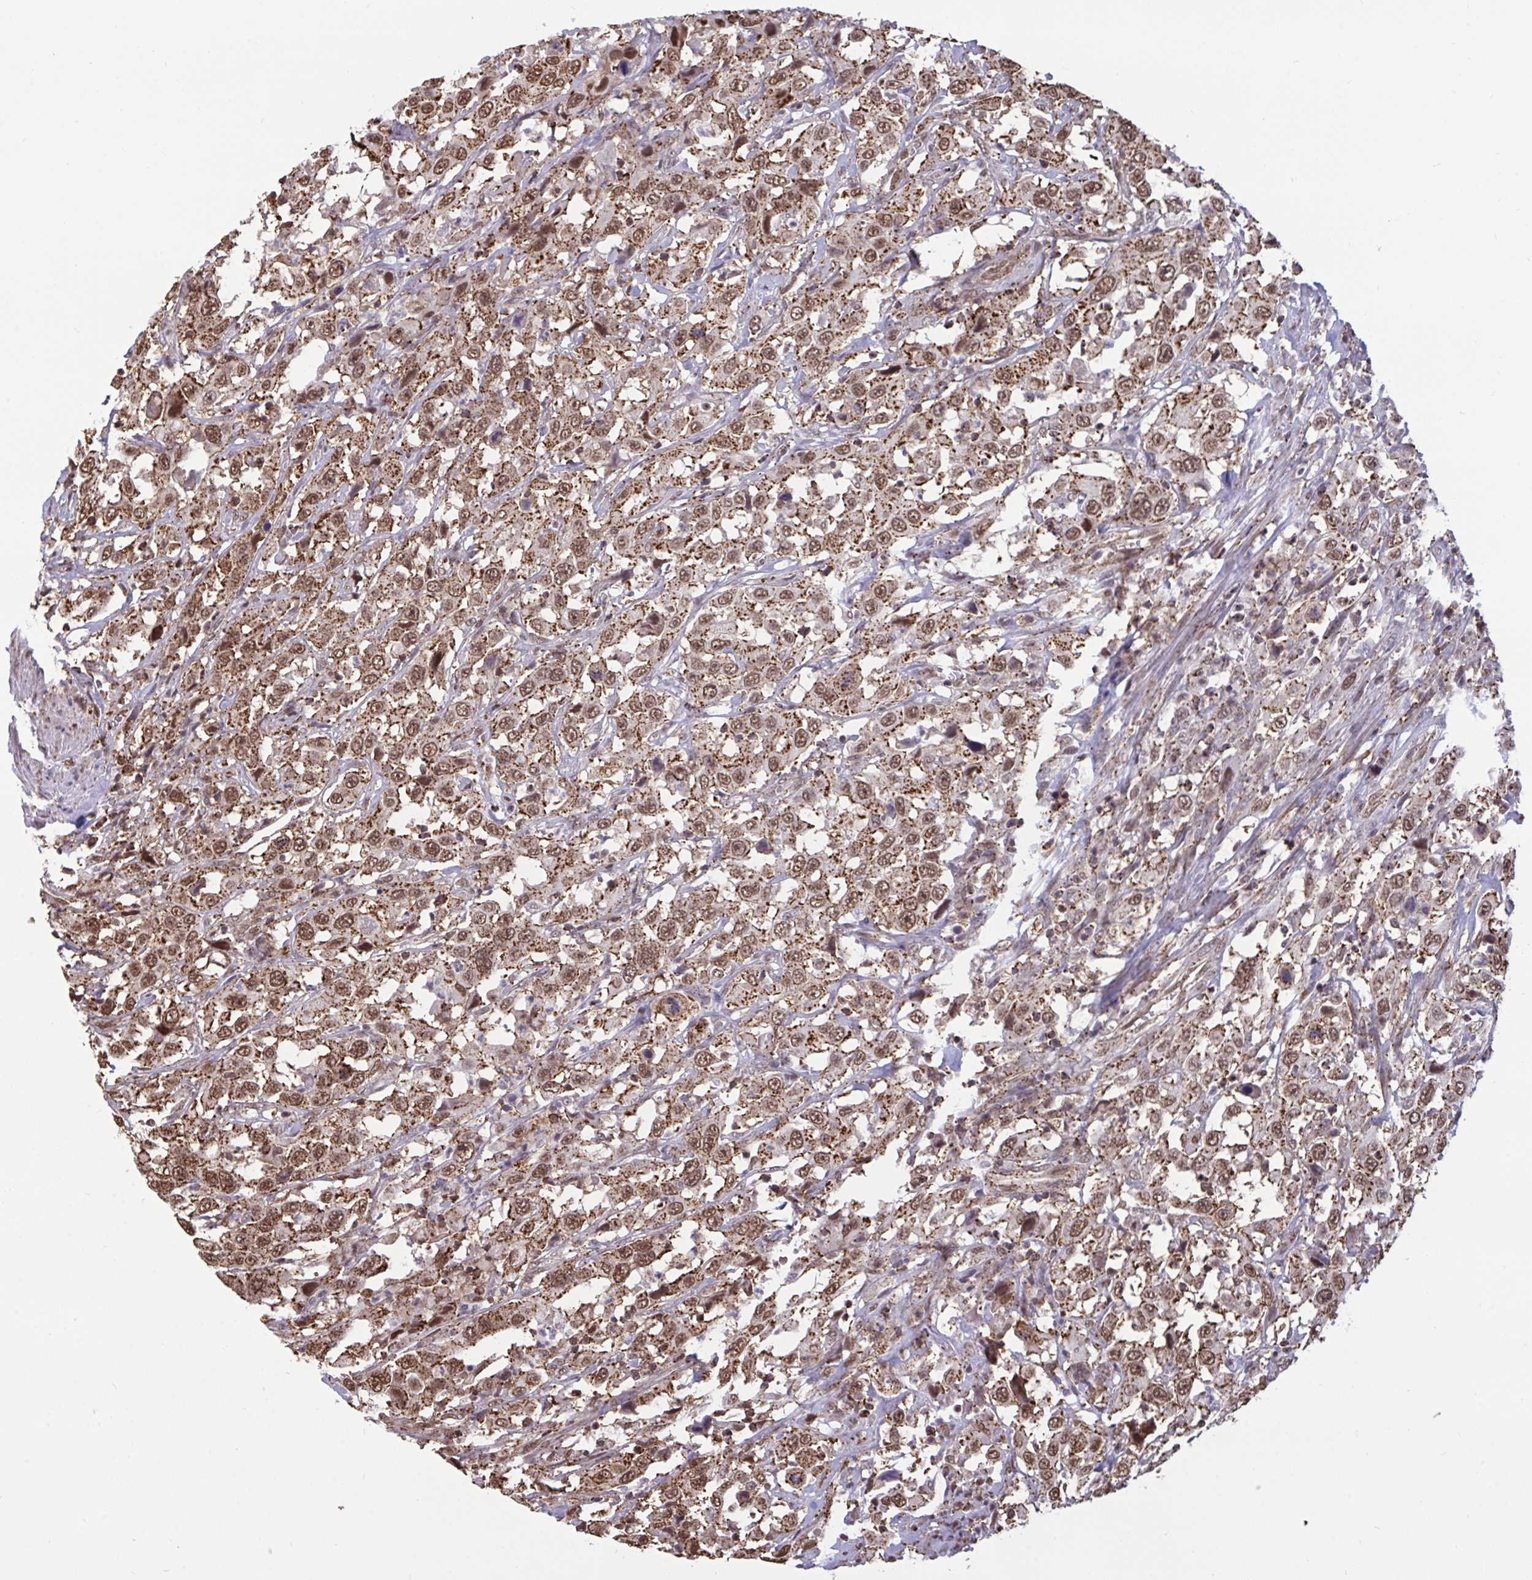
{"staining": {"intensity": "moderate", "quantity": ">75%", "location": "cytoplasmic/membranous,nuclear"}, "tissue": "urothelial cancer", "cell_type": "Tumor cells", "image_type": "cancer", "snomed": [{"axis": "morphology", "description": "Urothelial carcinoma, High grade"}, {"axis": "topography", "description": "Urinary bladder"}], "caption": "Moderate cytoplasmic/membranous and nuclear protein staining is present in about >75% of tumor cells in urothelial cancer.", "gene": "PUF60", "patient": {"sex": "male", "age": 61}}